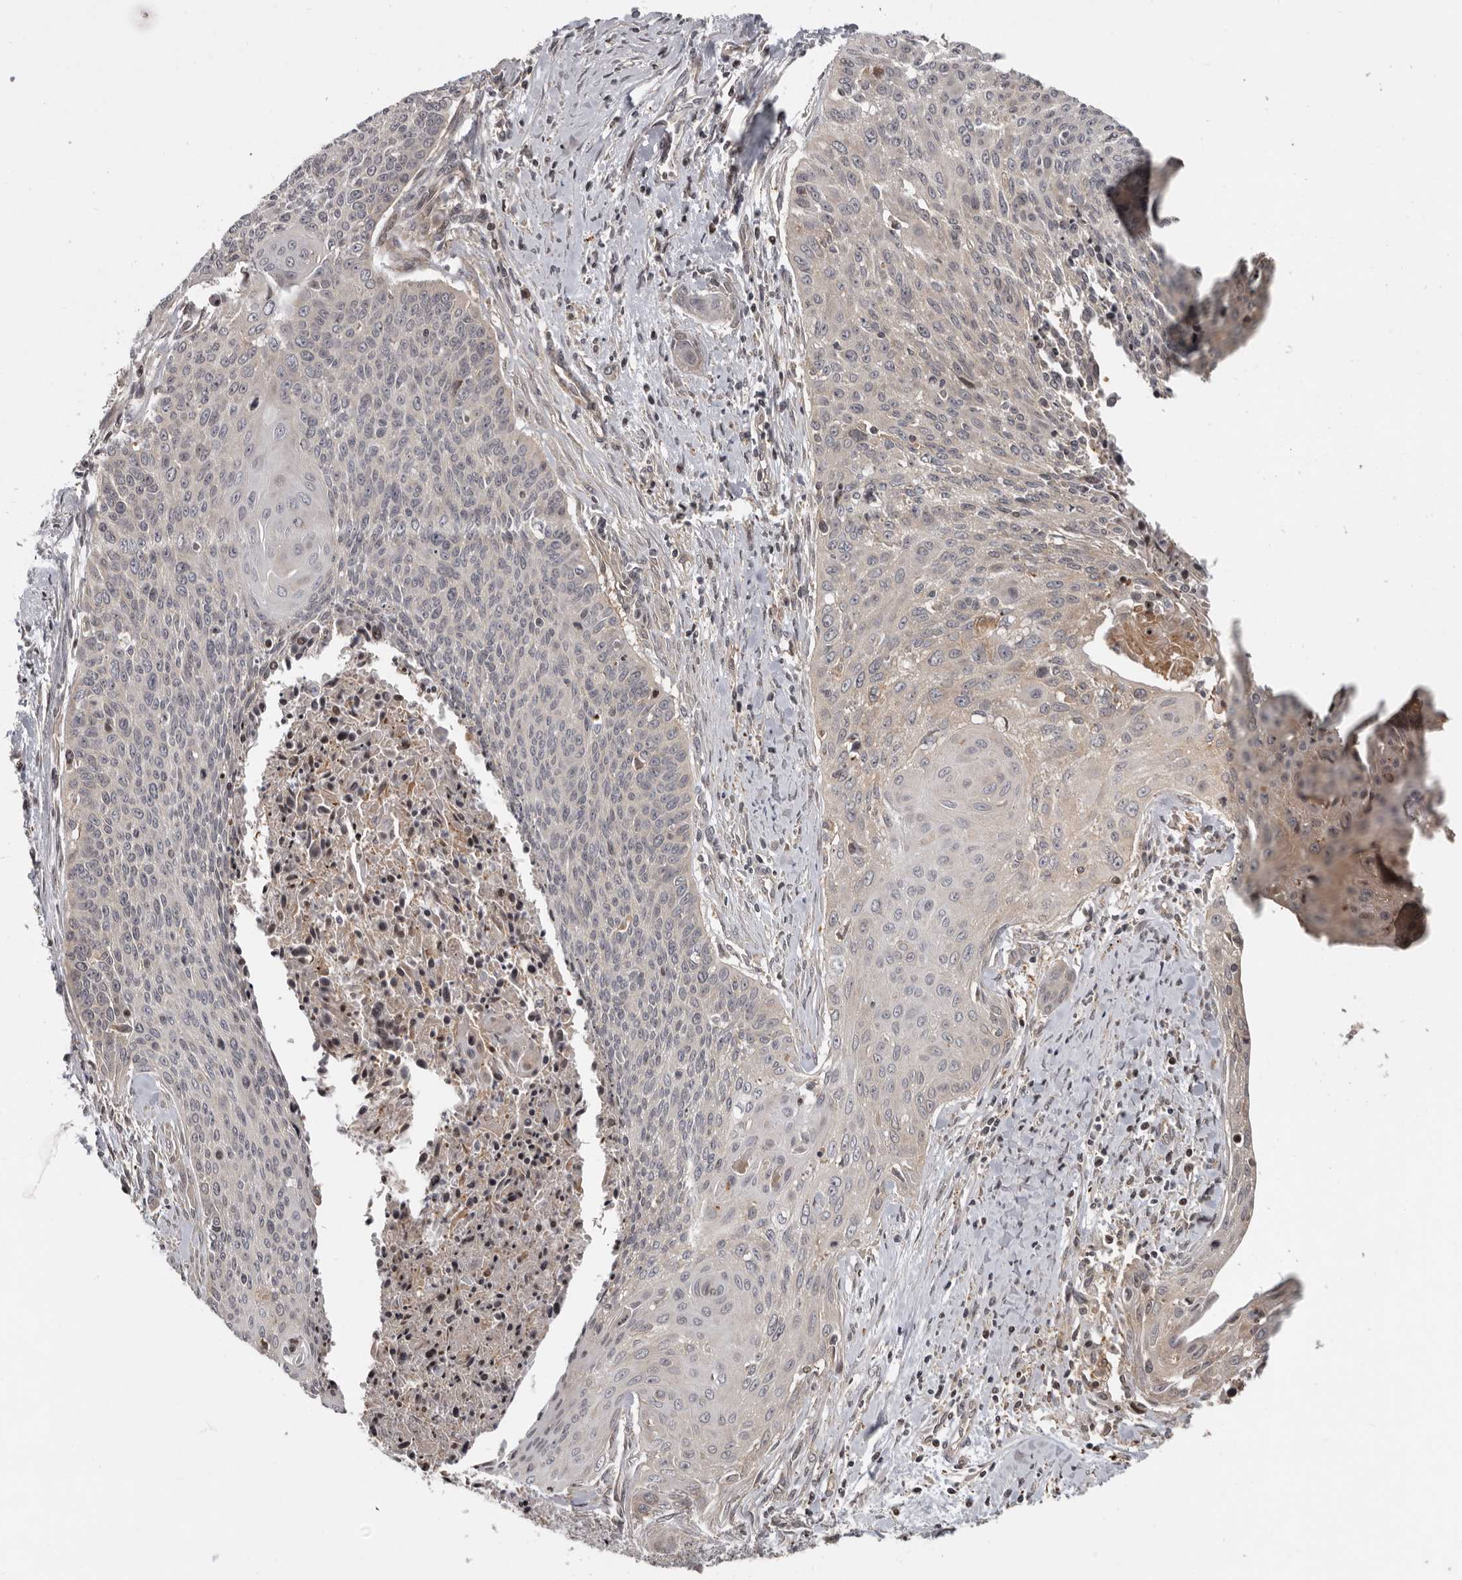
{"staining": {"intensity": "negative", "quantity": "none", "location": "none"}, "tissue": "cervical cancer", "cell_type": "Tumor cells", "image_type": "cancer", "snomed": [{"axis": "morphology", "description": "Squamous cell carcinoma, NOS"}, {"axis": "topography", "description": "Cervix"}], "caption": "Immunohistochemistry image of human cervical cancer stained for a protein (brown), which shows no staining in tumor cells.", "gene": "FGFR4", "patient": {"sex": "female", "age": 55}}